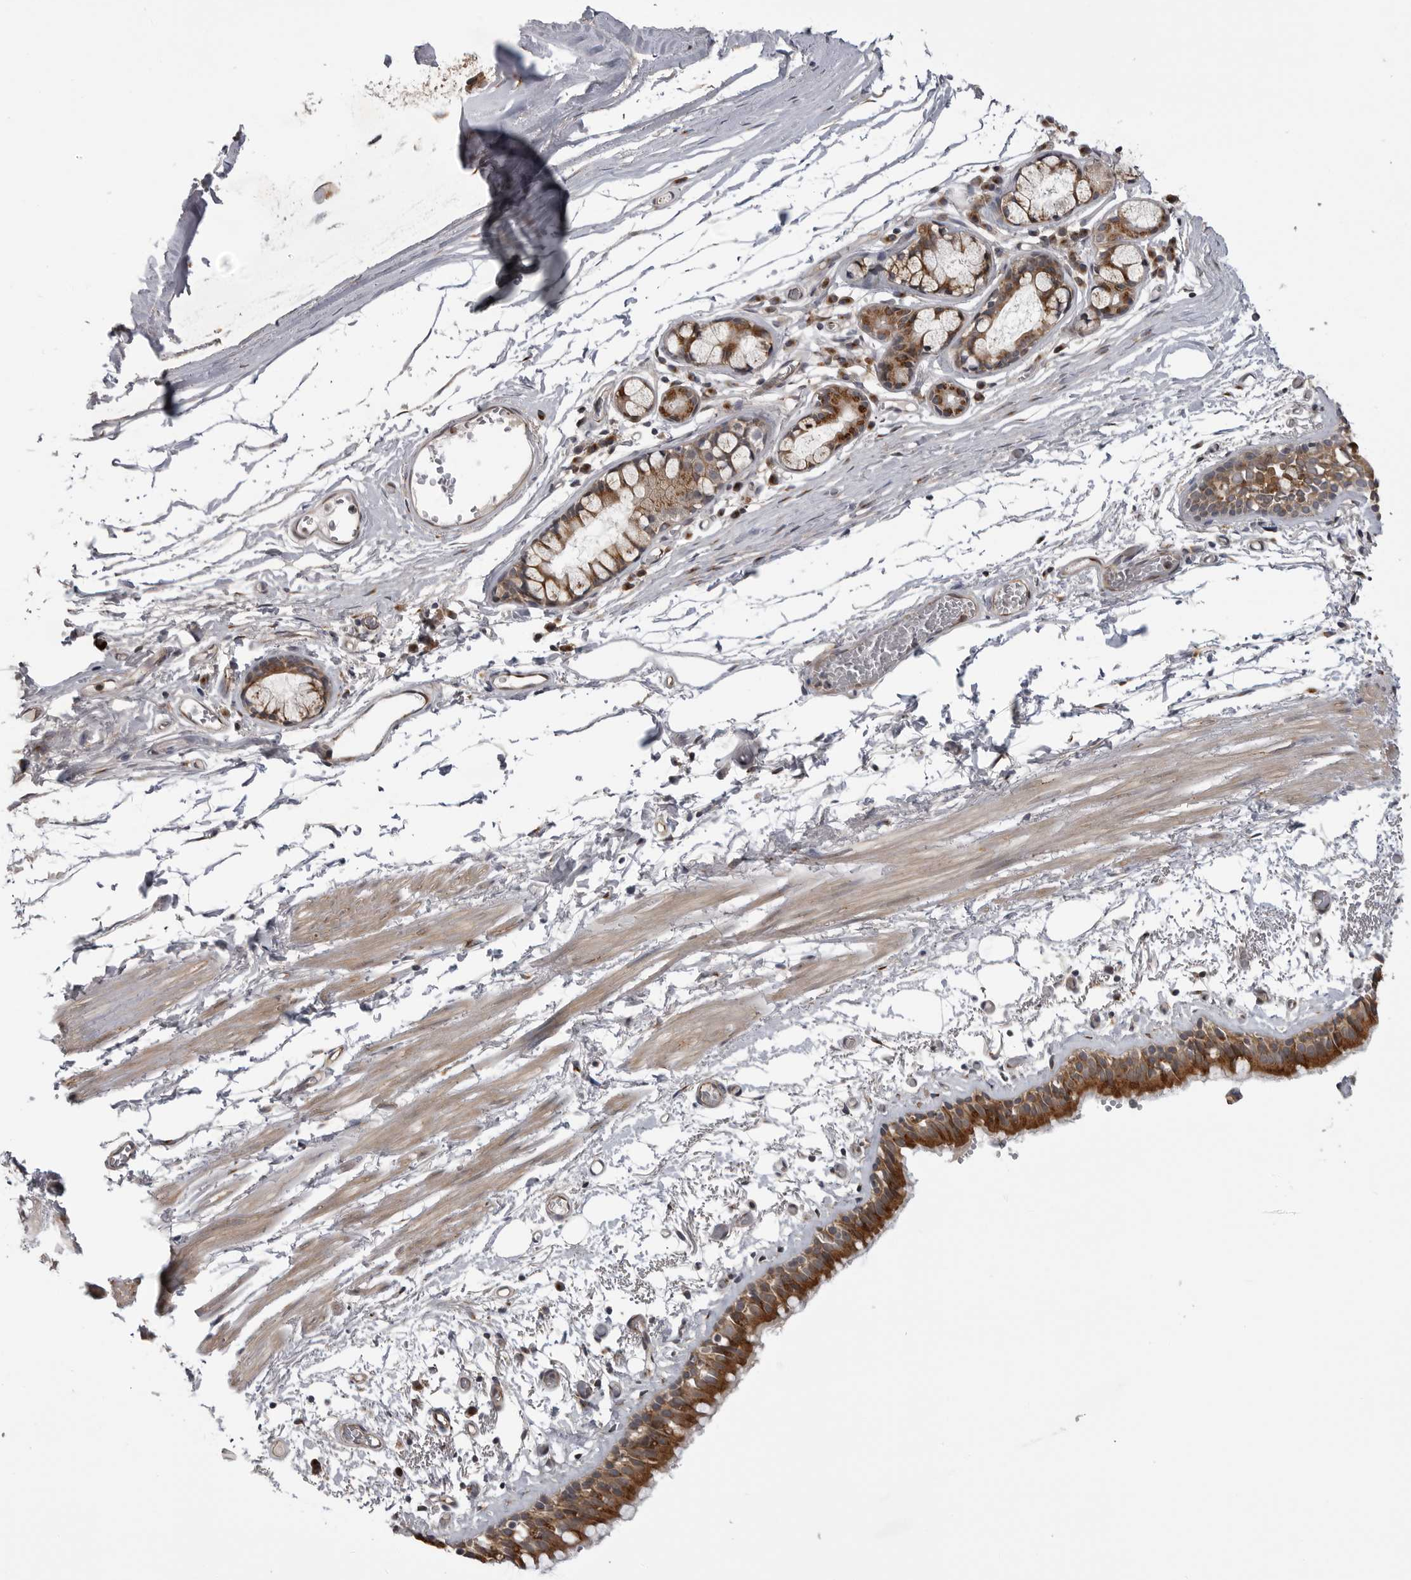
{"staining": {"intensity": "strong", "quantity": ">75%", "location": "cytoplasmic/membranous"}, "tissue": "bronchus", "cell_type": "Respiratory epithelial cells", "image_type": "normal", "snomed": [{"axis": "morphology", "description": "Normal tissue, NOS"}, {"axis": "topography", "description": "Bronchus"}, {"axis": "topography", "description": "Lung"}], "caption": "Immunohistochemistry (IHC) of unremarkable human bronchus displays high levels of strong cytoplasmic/membranous positivity in about >75% of respiratory epithelial cells. The protein of interest is stained brown, and the nuclei are stained in blue (DAB IHC with brightfield microscopy, high magnification).", "gene": "LRRC45", "patient": {"sex": "male", "age": 56}}